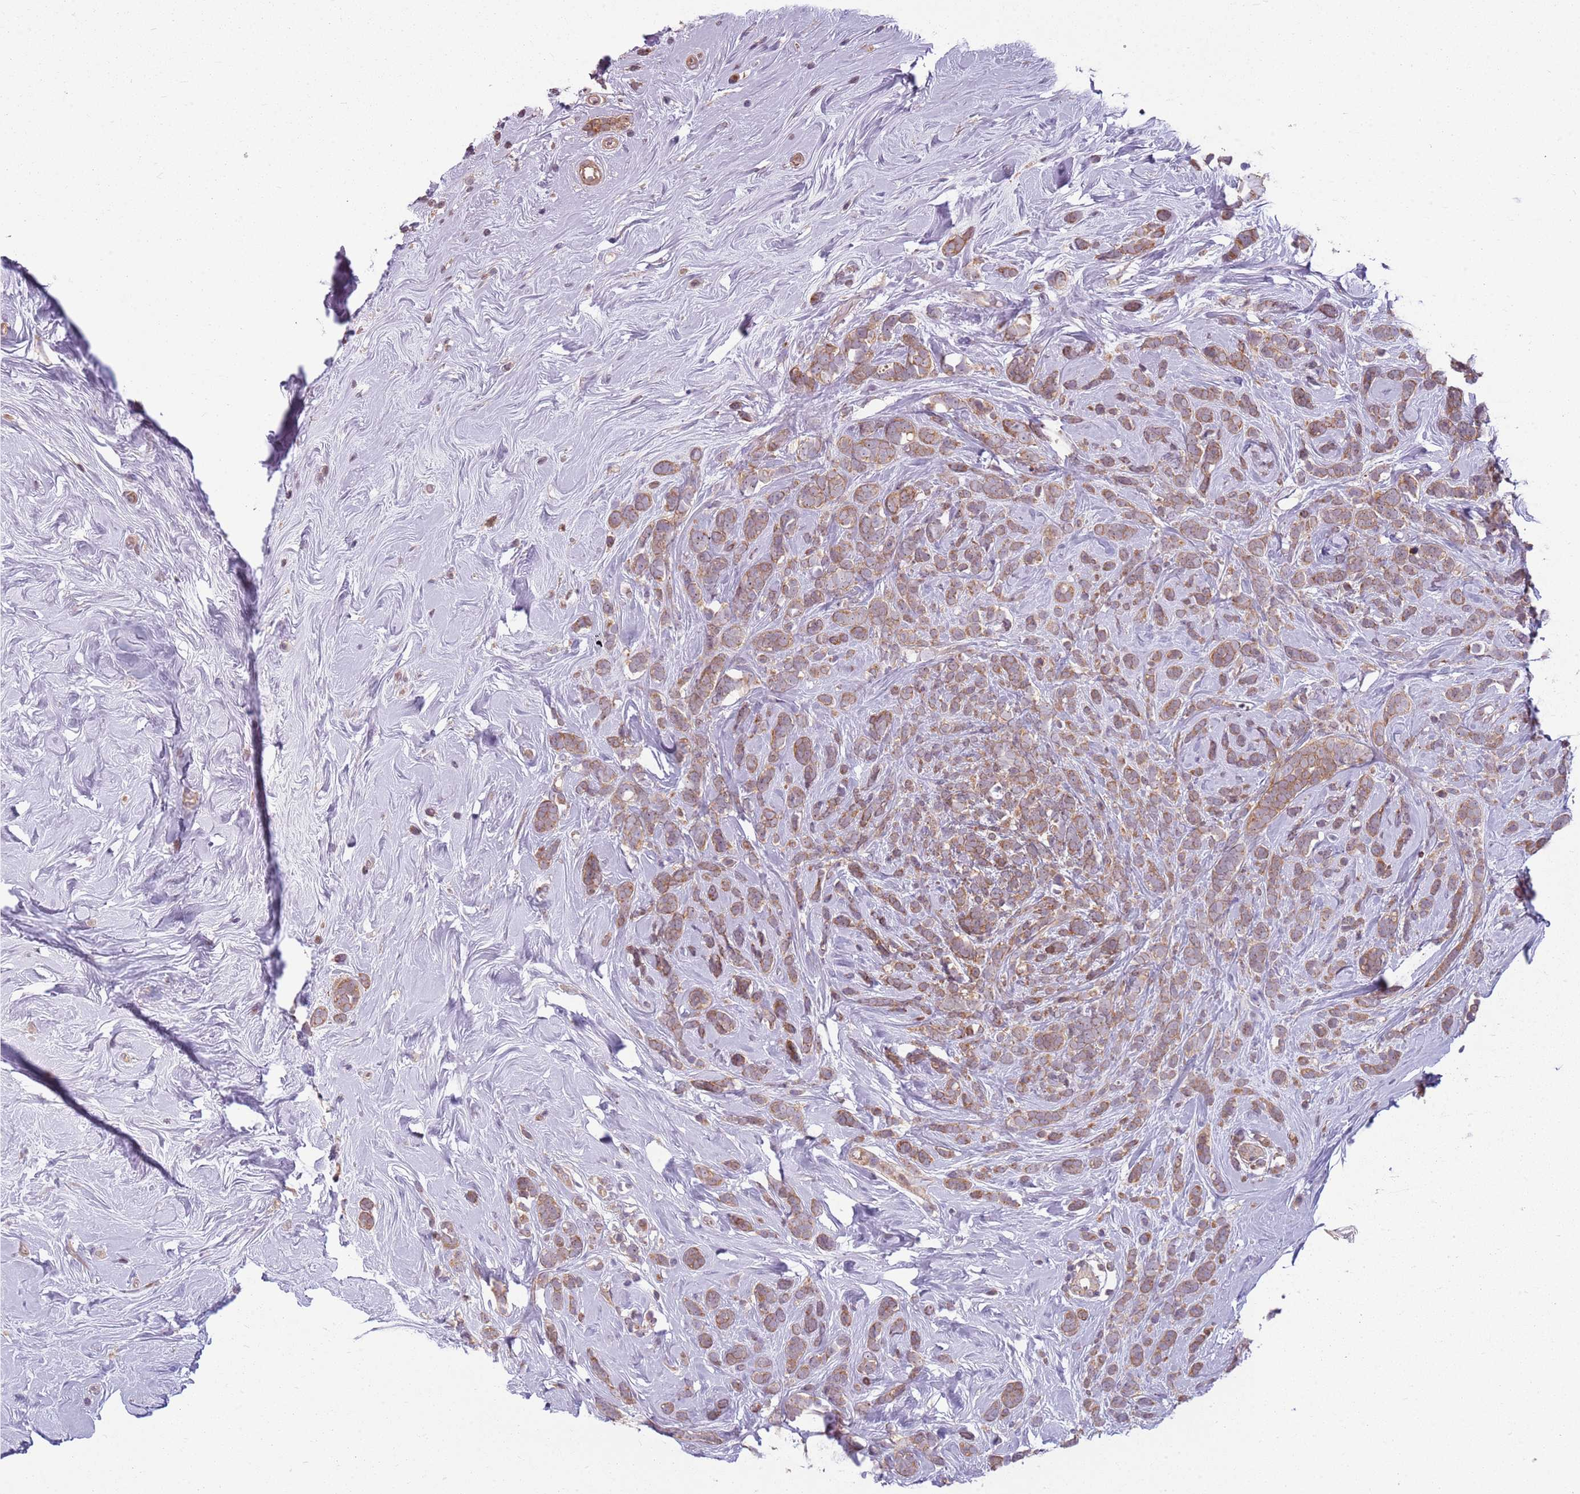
{"staining": {"intensity": "moderate", "quantity": ">75%", "location": "cytoplasmic/membranous"}, "tissue": "breast cancer", "cell_type": "Tumor cells", "image_type": "cancer", "snomed": [{"axis": "morphology", "description": "Lobular carcinoma"}, {"axis": "topography", "description": "Breast"}], "caption": "Immunohistochemical staining of human breast cancer (lobular carcinoma) exhibits moderate cytoplasmic/membranous protein staining in about >75% of tumor cells.", "gene": "RPL21", "patient": {"sex": "female", "age": 58}}